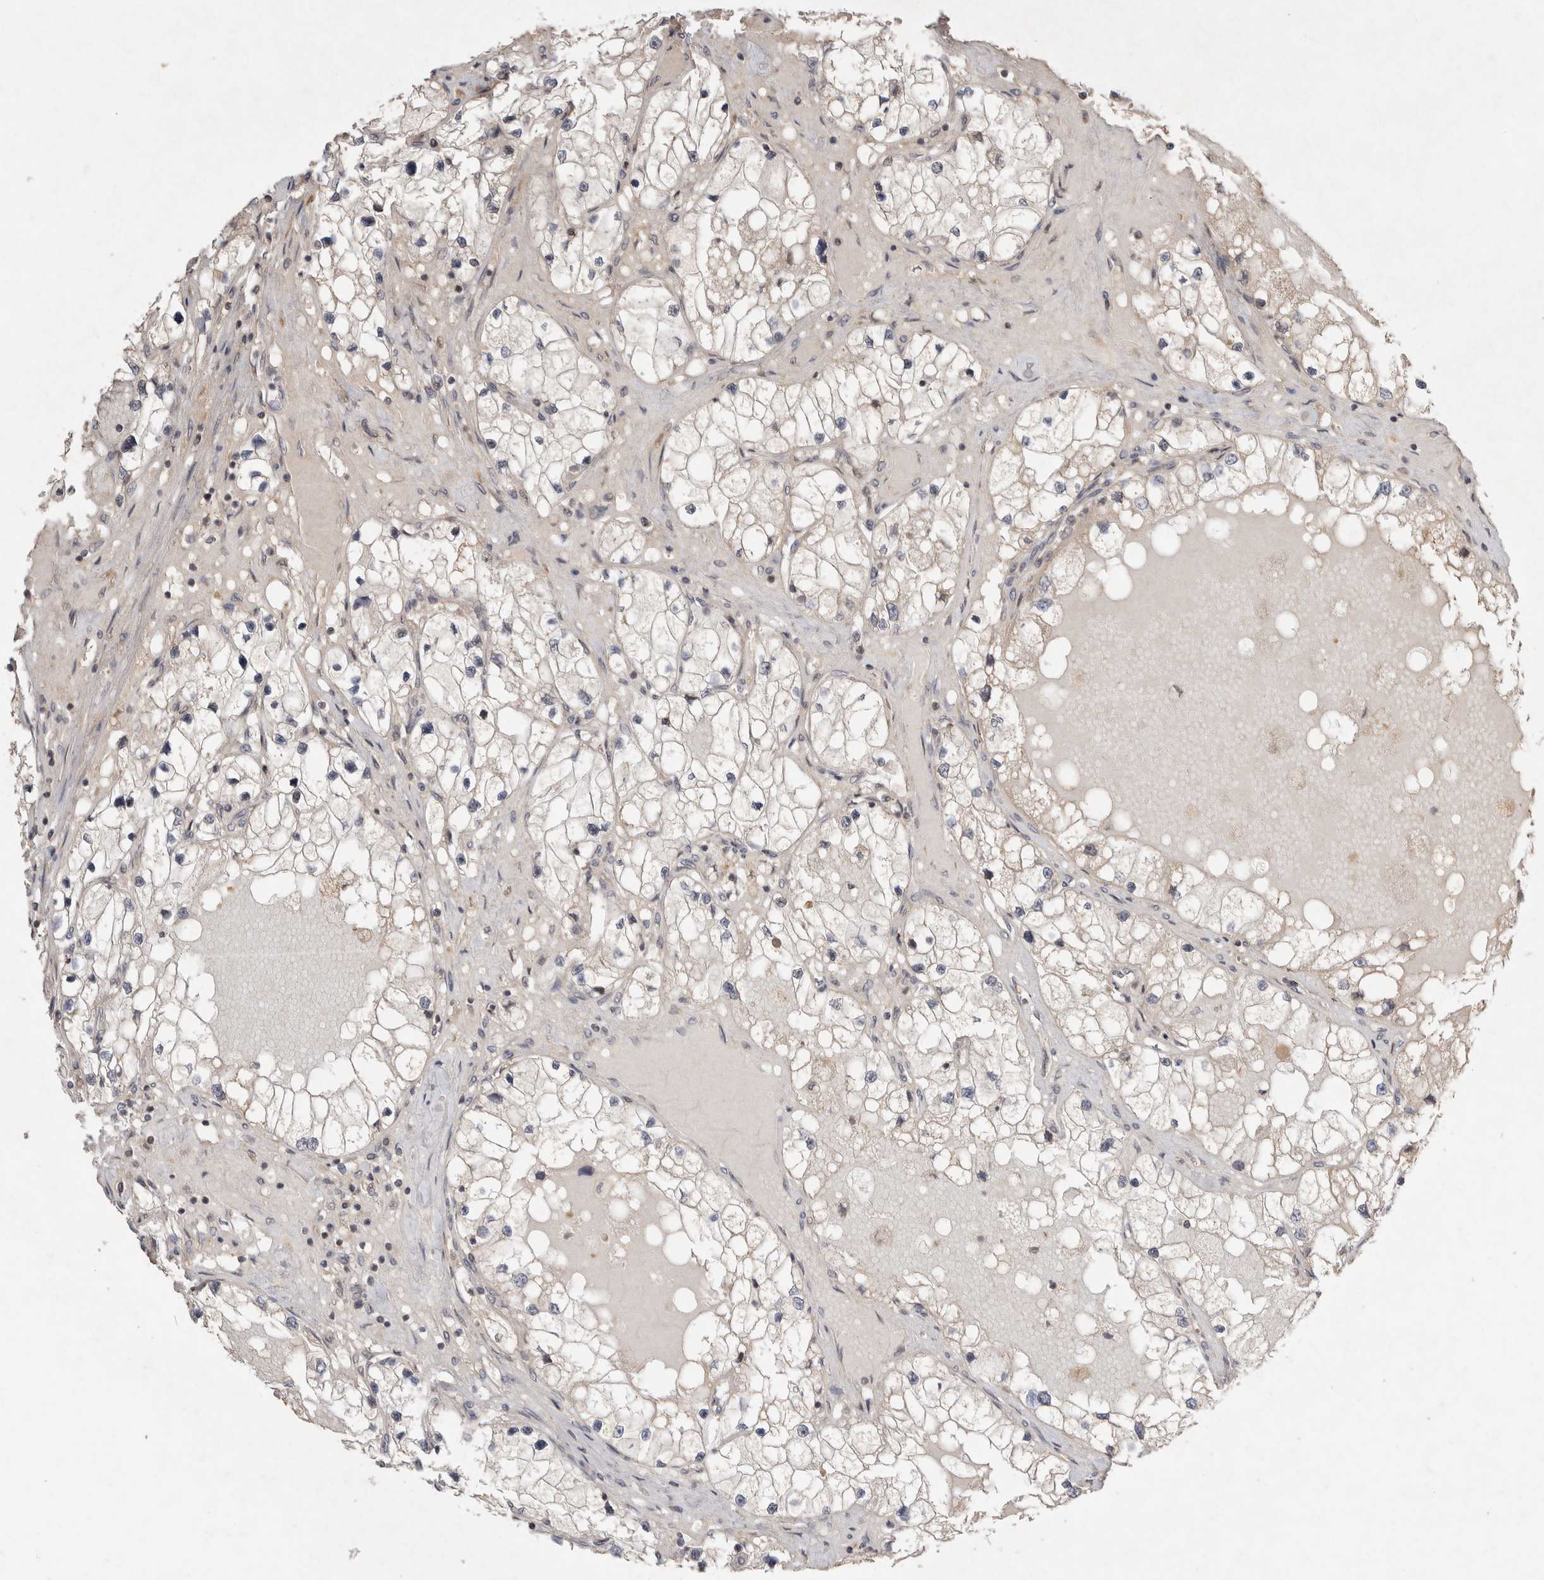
{"staining": {"intensity": "negative", "quantity": "none", "location": "none"}, "tissue": "renal cancer", "cell_type": "Tumor cells", "image_type": "cancer", "snomed": [{"axis": "morphology", "description": "Adenocarcinoma, NOS"}, {"axis": "topography", "description": "Kidney"}], "caption": "Protein analysis of adenocarcinoma (renal) demonstrates no significant expression in tumor cells. Nuclei are stained in blue.", "gene": "EIF2AK1", "patient": {"sex": "male", "age": 68}}